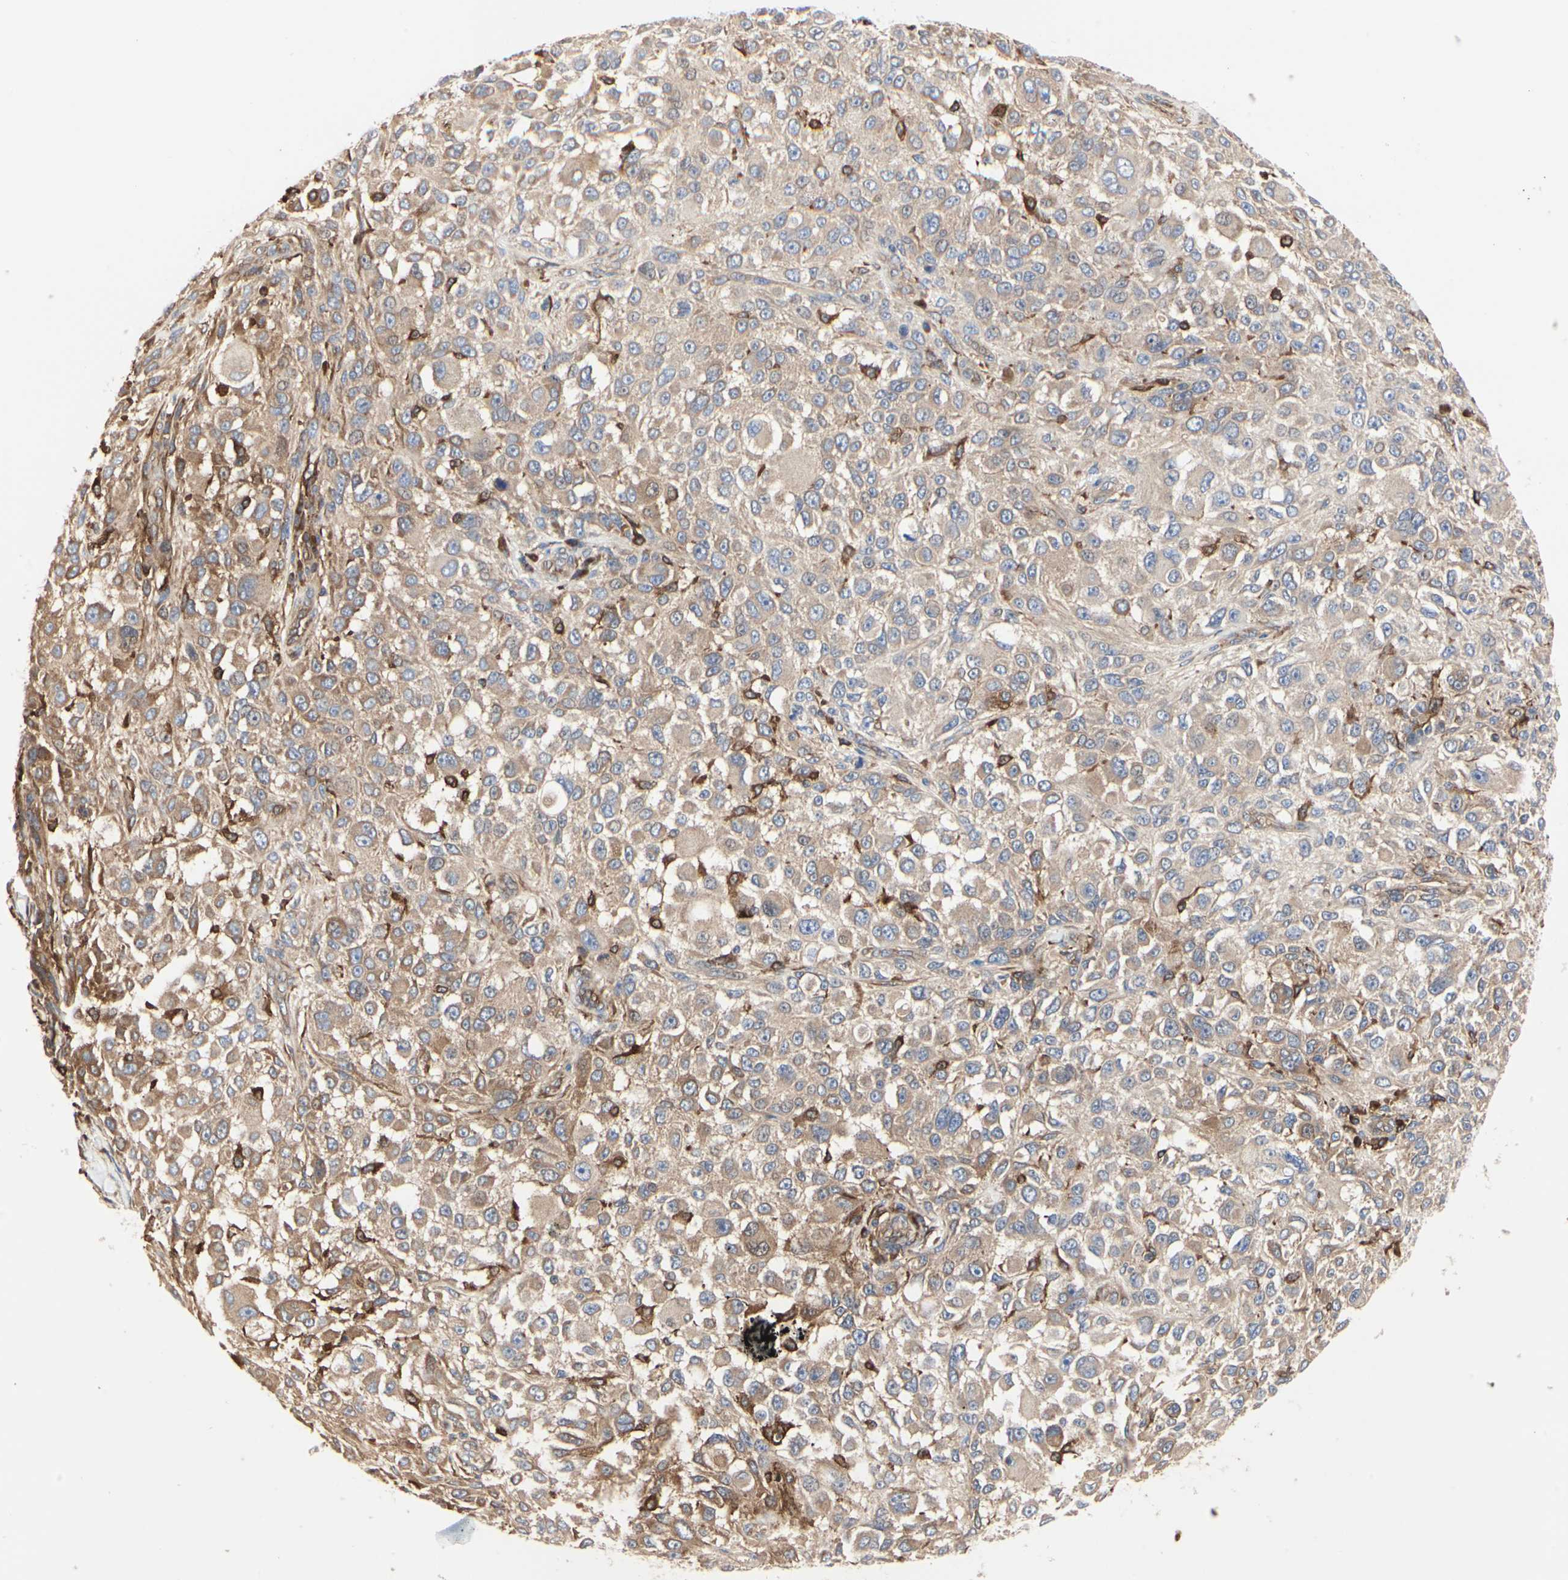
{"staining": {"intensity": "moderate", "quantity": ">75%", "location": "cytoplasmic/membranous"}, "tissue": "melanoma", "cell_type": "Tumor cells", "image_type": "cancer", "snomed": [{"axis": "morphology", "description": "Necrosis, NOS"}, {"axis": "morphology", "description": "Malignant melanoma, NOS"}, {"axis": "topography", "description": "Skin"}], "caption": "Immunohistochemical staining of malignant melanoma displays medium levels of moderate cytoplasmic/membranous positivity in about >75% of tumor cells.", "gene": "C3orf52", "patient": {"sex": "female", "age": 87}}